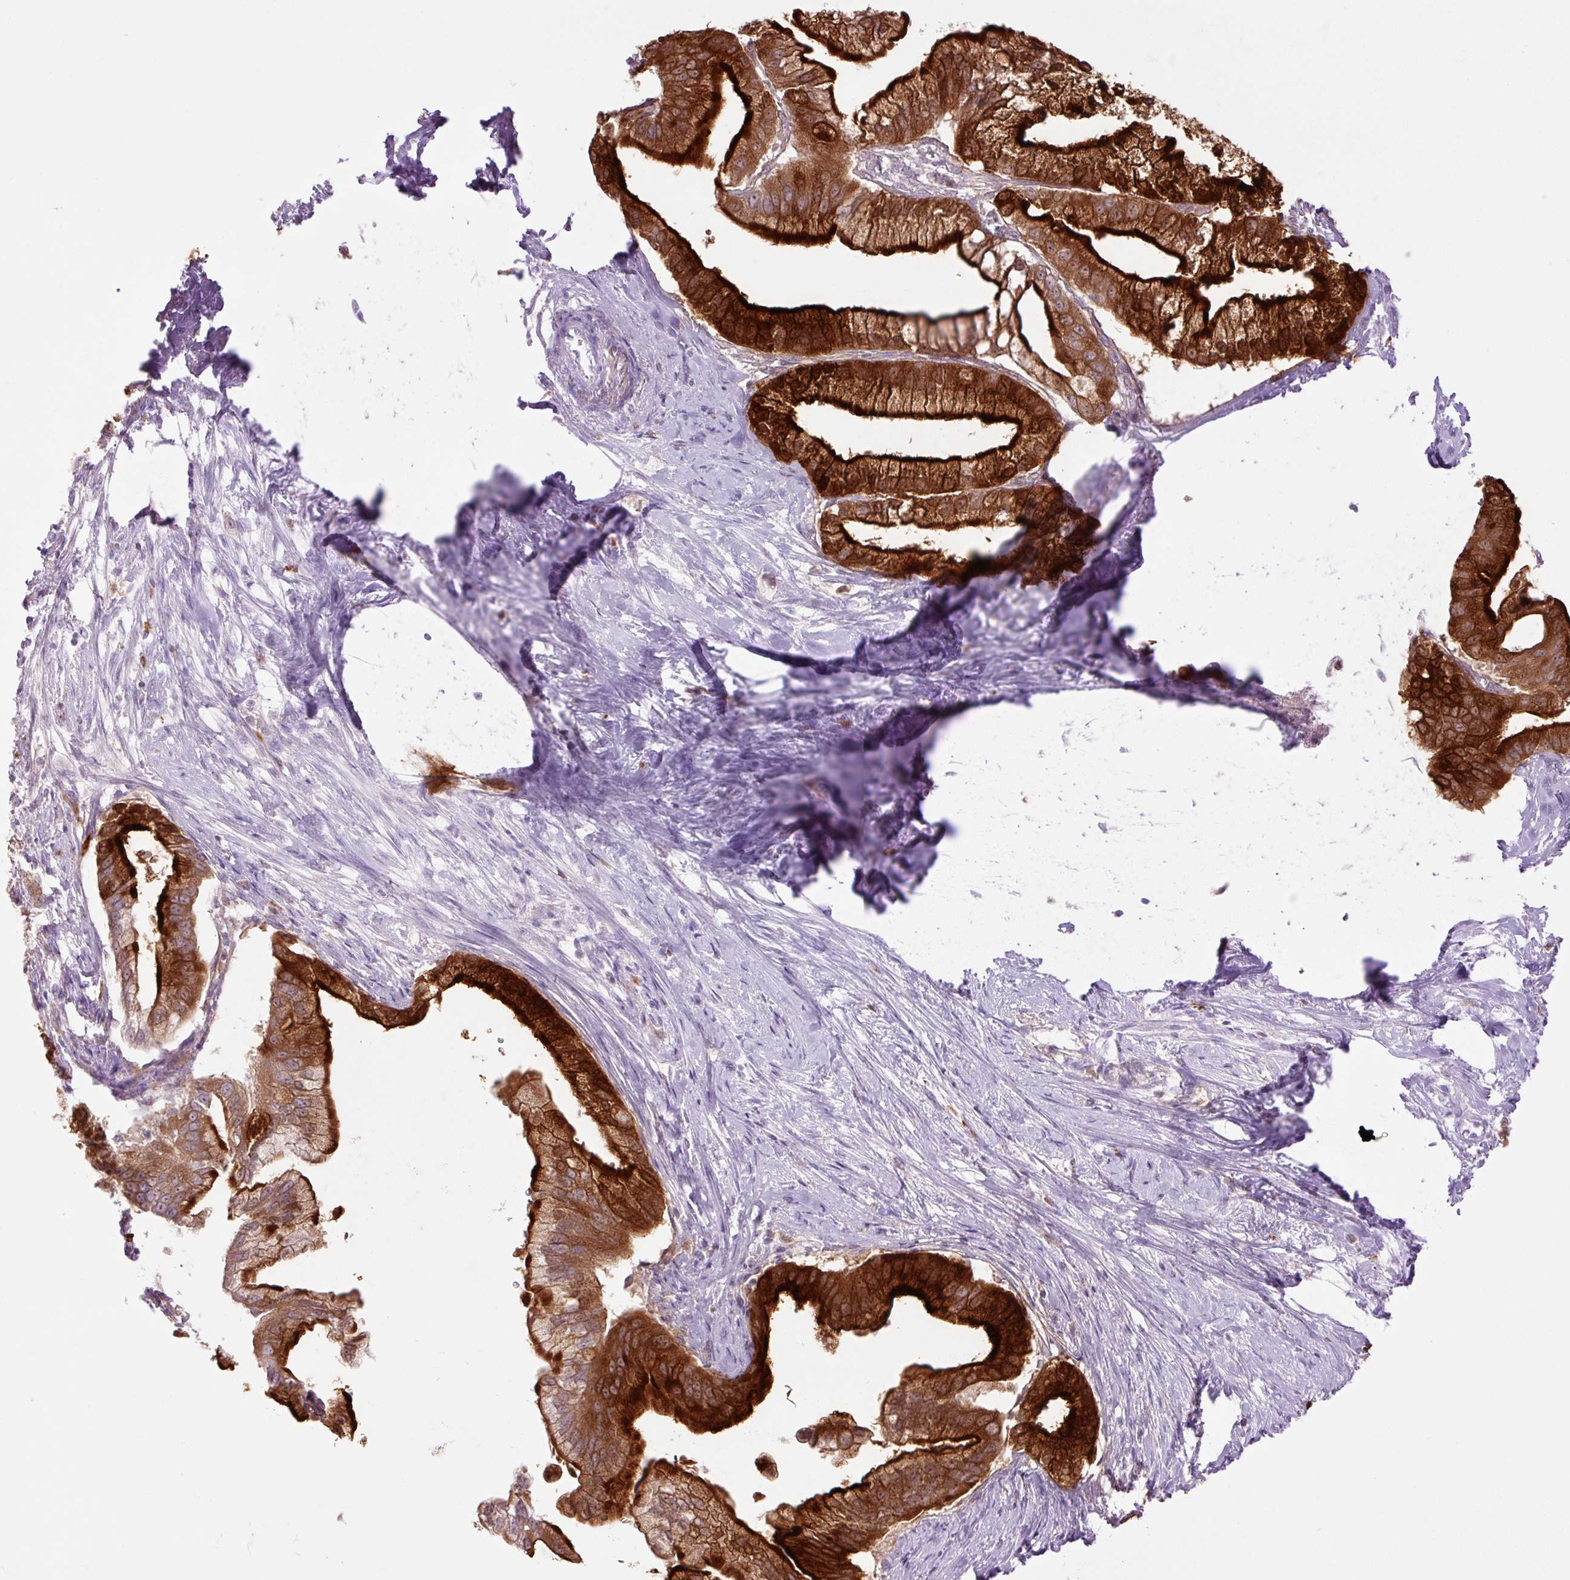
{"staining": {"intensity": "strong", "quantity": "25%-75%", "location": "cytoplasmic/membranous"}, "tissue": "pancreatic cancer", "cell_type": "Tumor cells", "image_type": "cancer", "snomed": [{"axis": "morphology", "description": "Adenocarcinoma, NOS"}, {"axis": "topography", "description": "Pancreas"}], "caption": "Immunohistochemistry (IHC) histopathology image of neoplastic tissue: adenocarcinoma (pancreatic) stained using immunohistochemistry reveals high levels of strong protein expression localized specifically in the cytoplasmic/membranous of tumor cells, appearing as a cytoplasmic/membranous brown color.", "gene": "LYZ", "patient": {"sex": "male", "age": 70}}